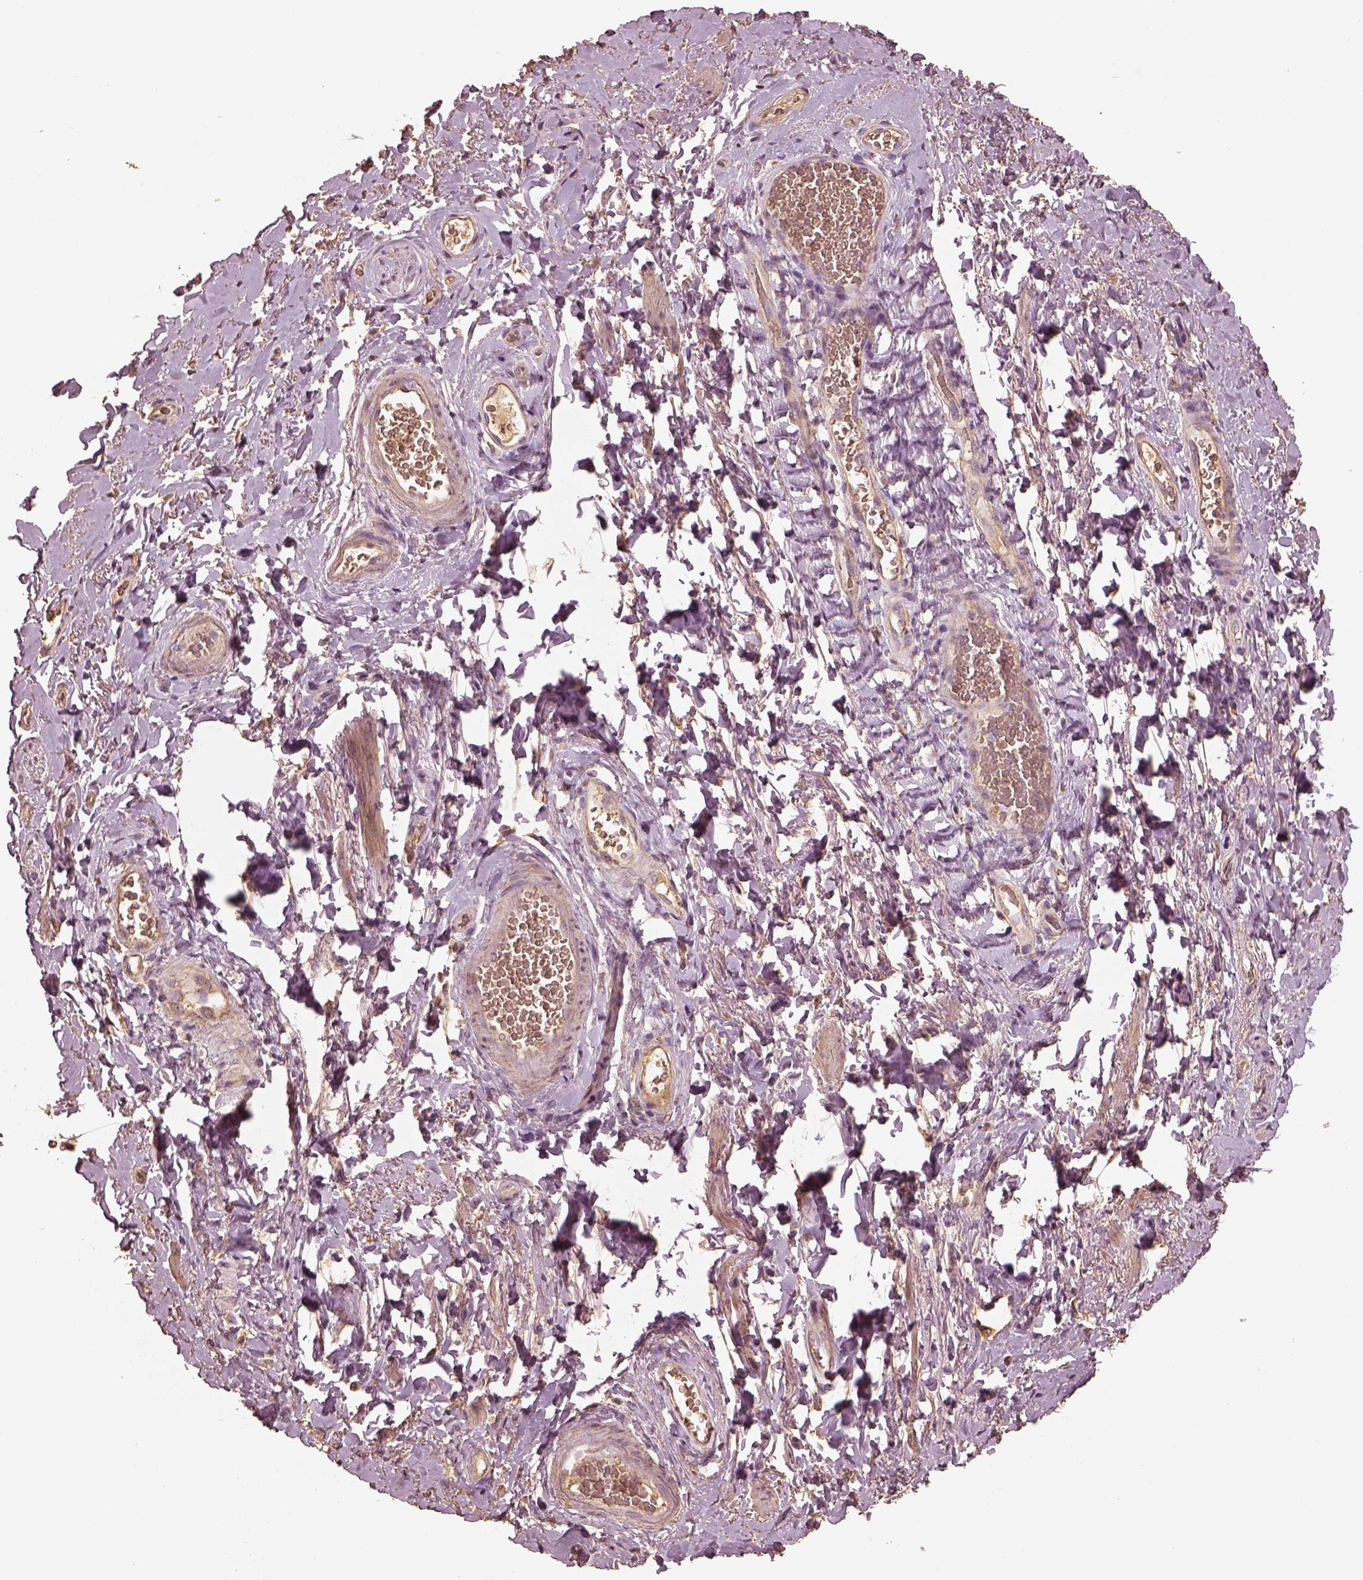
{"staining": {"intensity": "weak", "quantity": "25%-75%", "location": "cytoplasmic/membranous"}, "tissue": "adipose tissue", "cell_type": "Adipocytes", "image_type": "normal", "snomed": [{"axis": "morphology", "description": "Normal tissue, NOS"}, {"axis": "topography", "description": "Anal"}, {"axis": "topography", "description": "Peripheral nerve tissue"}], "caption": "Adipose tissue stained for a protein exhibits weak cytoplasmic/membranous positivity in adipocytes. (Brightfield microscopy of DAB IHC at high magnification).", "gene": "PTGES2", "patient": {"sex": "male", "age": 53}}